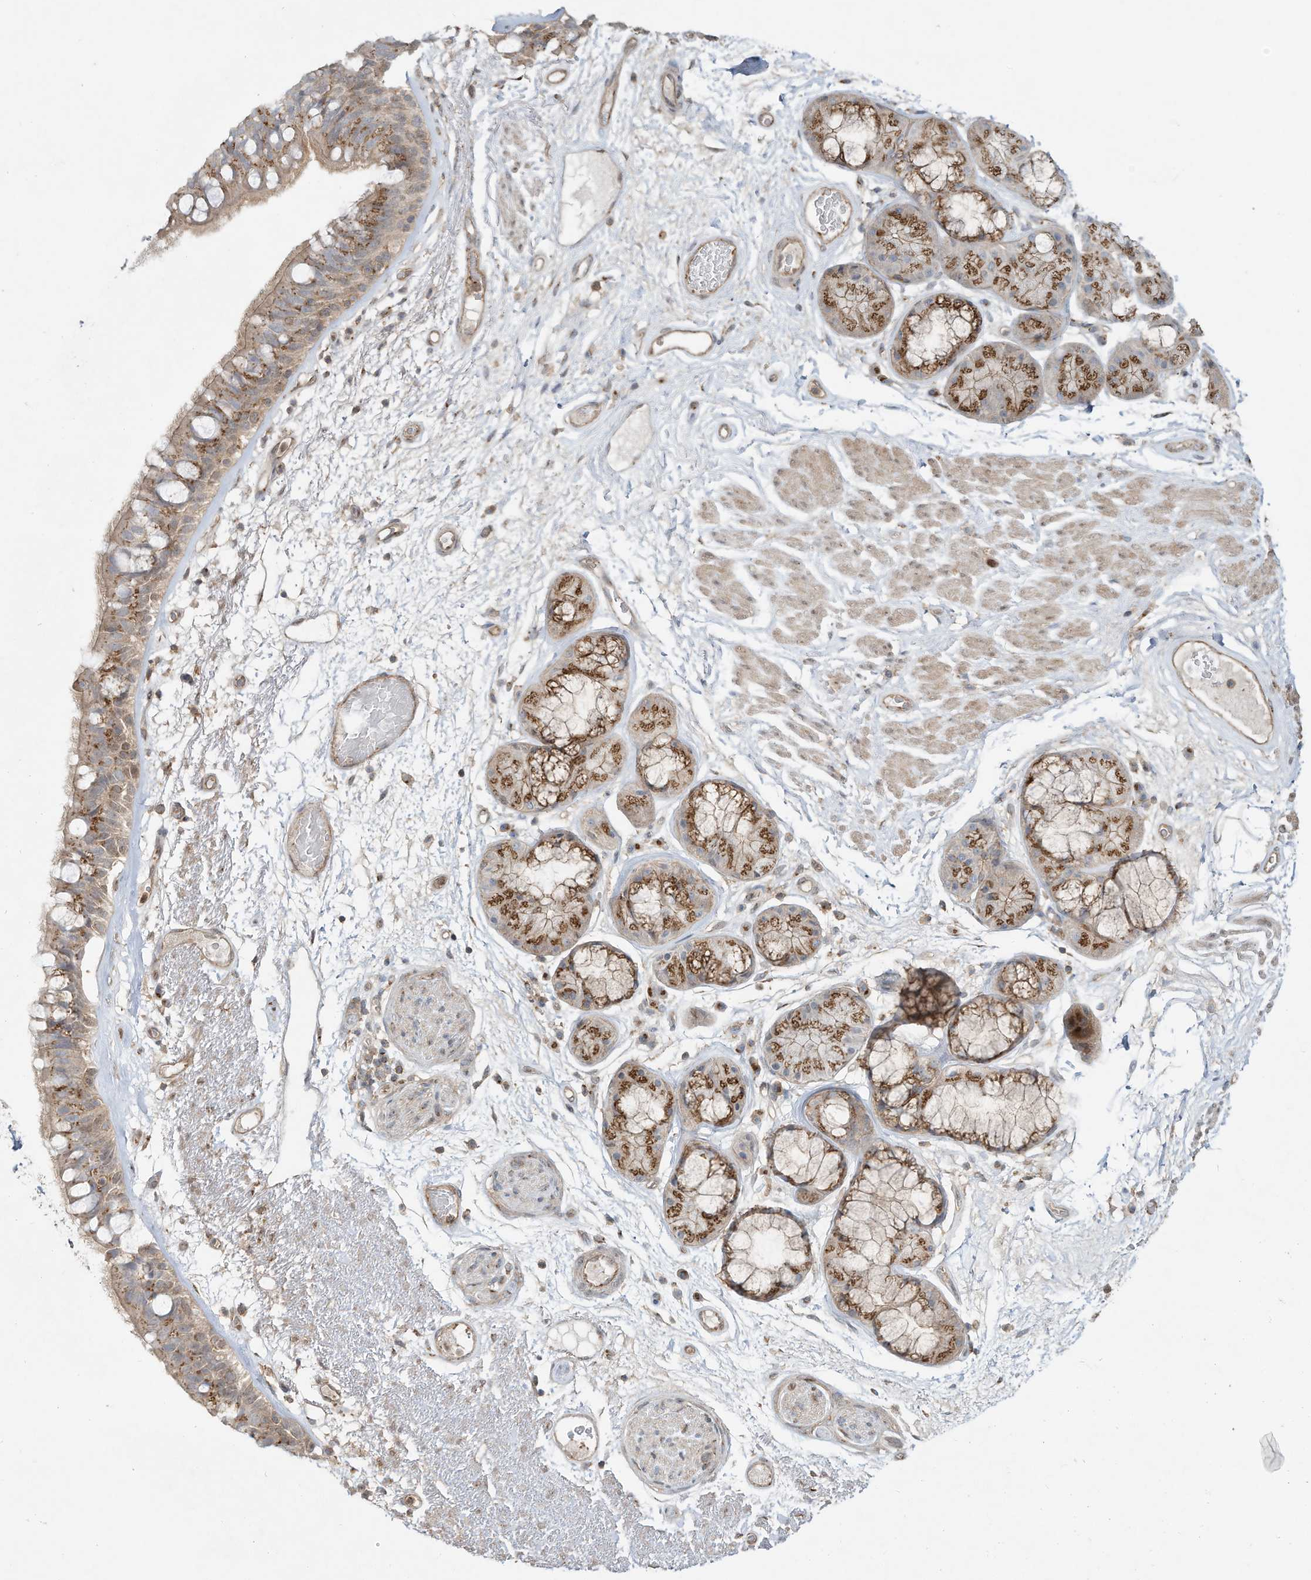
{"staining": {"intensity": "moderate", "quantity": ">75%", "location": "cytoplasmic/membranous"}, "tissue": "bronchus", "cell_type": "Respiratory epithelial cells", "image_type": "normal", "snomed": [{"axis": "morphology", "description": "Normal tissue, NOS"}, {"axis": "morphology", "description": "Squamous cell carcinoma, NOS"}, {"axis": "topography", "description": "Lymph node"}, {"axis": "topography", "description": "Bronchus"}, {"axis": "topography", "description": "Lung"}], "caption": "This micrograph demonstrates normal bronchus stained with immunohistochemistry to label a protein in brown. The cytoplasmic/membranous of respiratory epithelial cells show moderate positivity for the protein. Nuclei are counter-stained blue.", "gene": "CUX1", "patient": {"sex": "male", "age": 66}}